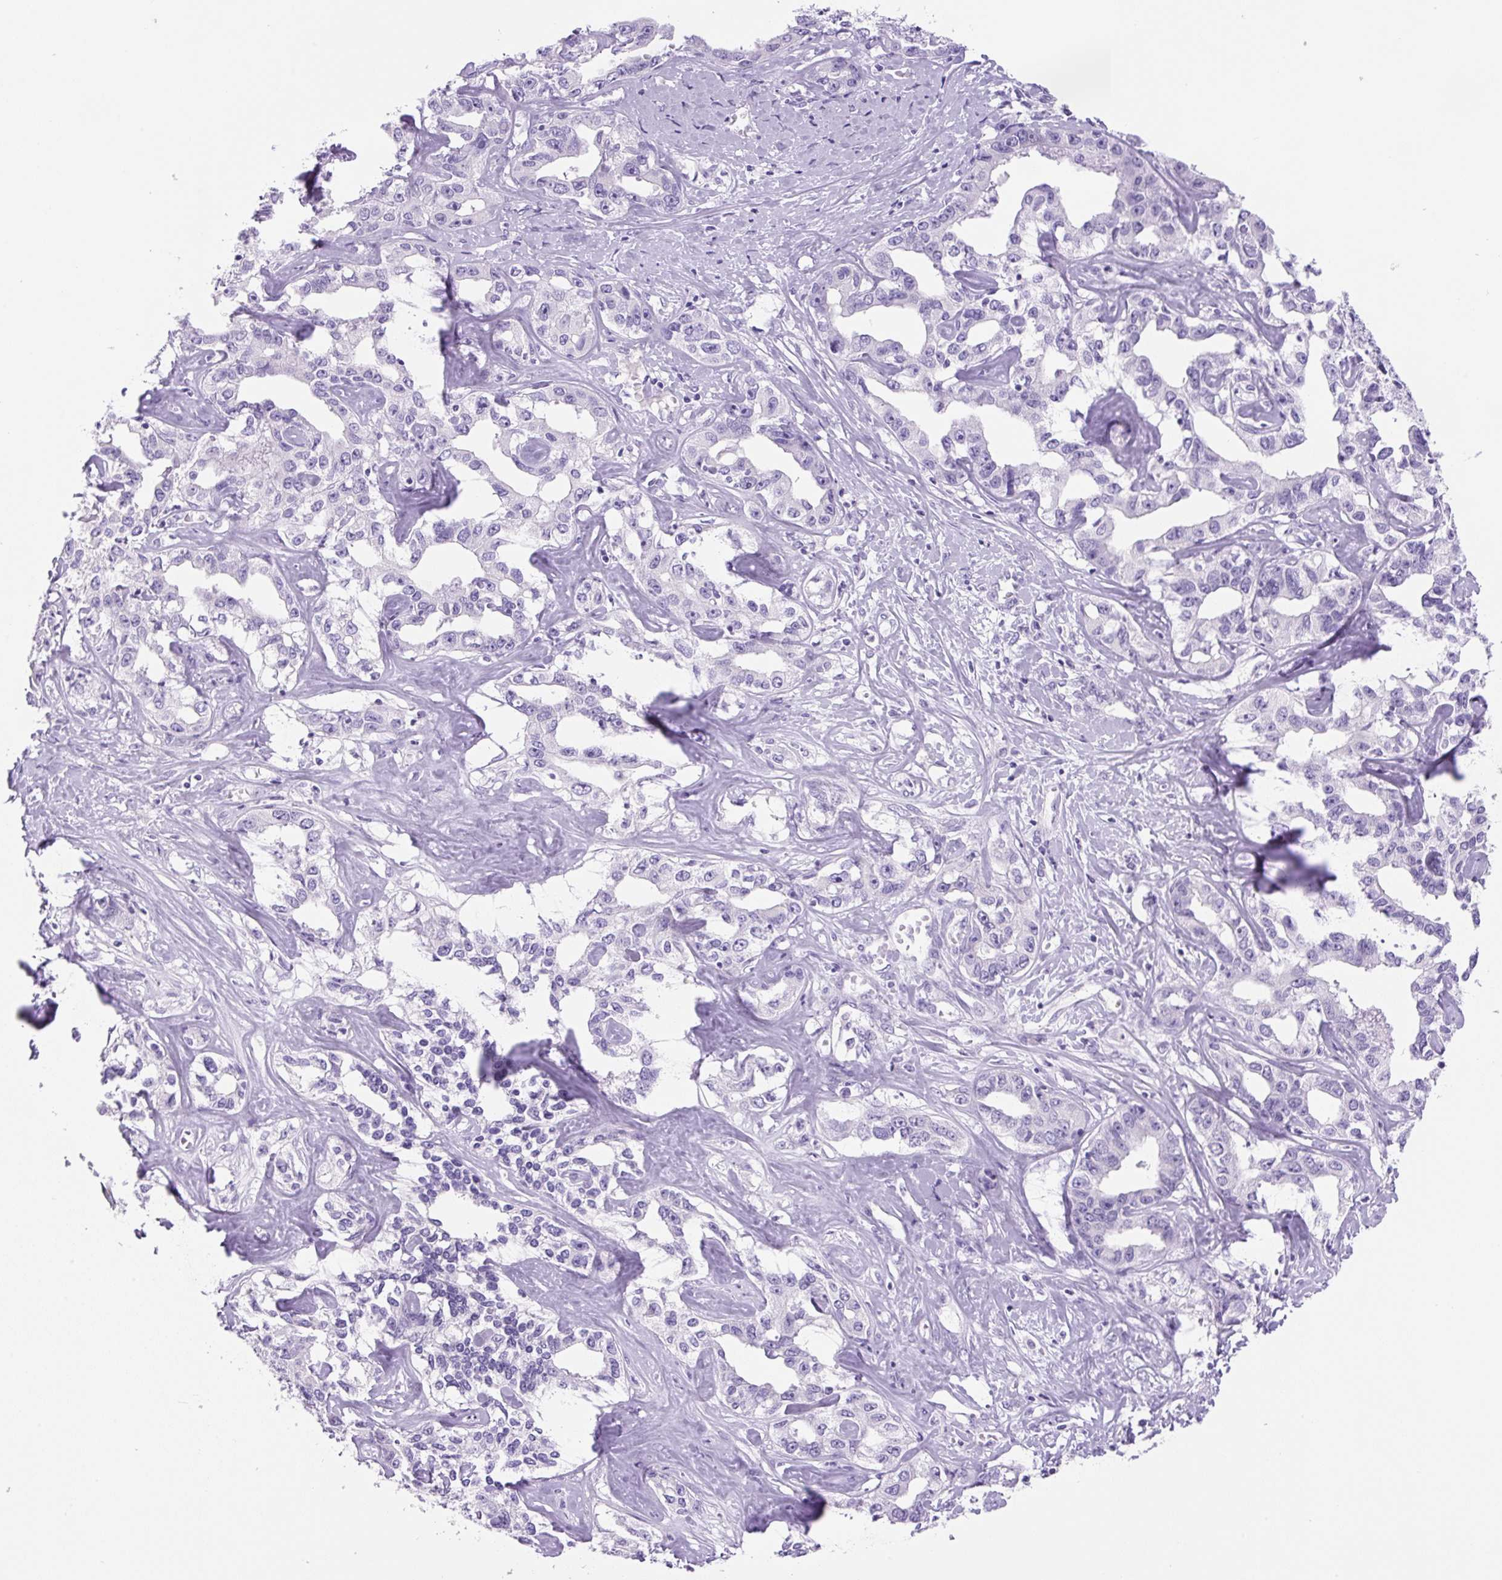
{"staining": {"intensity": "negative", "quantity": "none", "location": "none"}, "tissue": "liver cancer", "cell_type": "Tumor cells", "image_type": "cancer", "snomed": [{"axis": "morphology", "description": "Cholangiocarcinoma"}, {"axis": "topography", "description": "Liver"}], "caption": "Protein analysis of liver cancer shows no significant staining in tumor cells.", "gene": "PRRT1", "patient": {"sex": "male", "age": 59}}